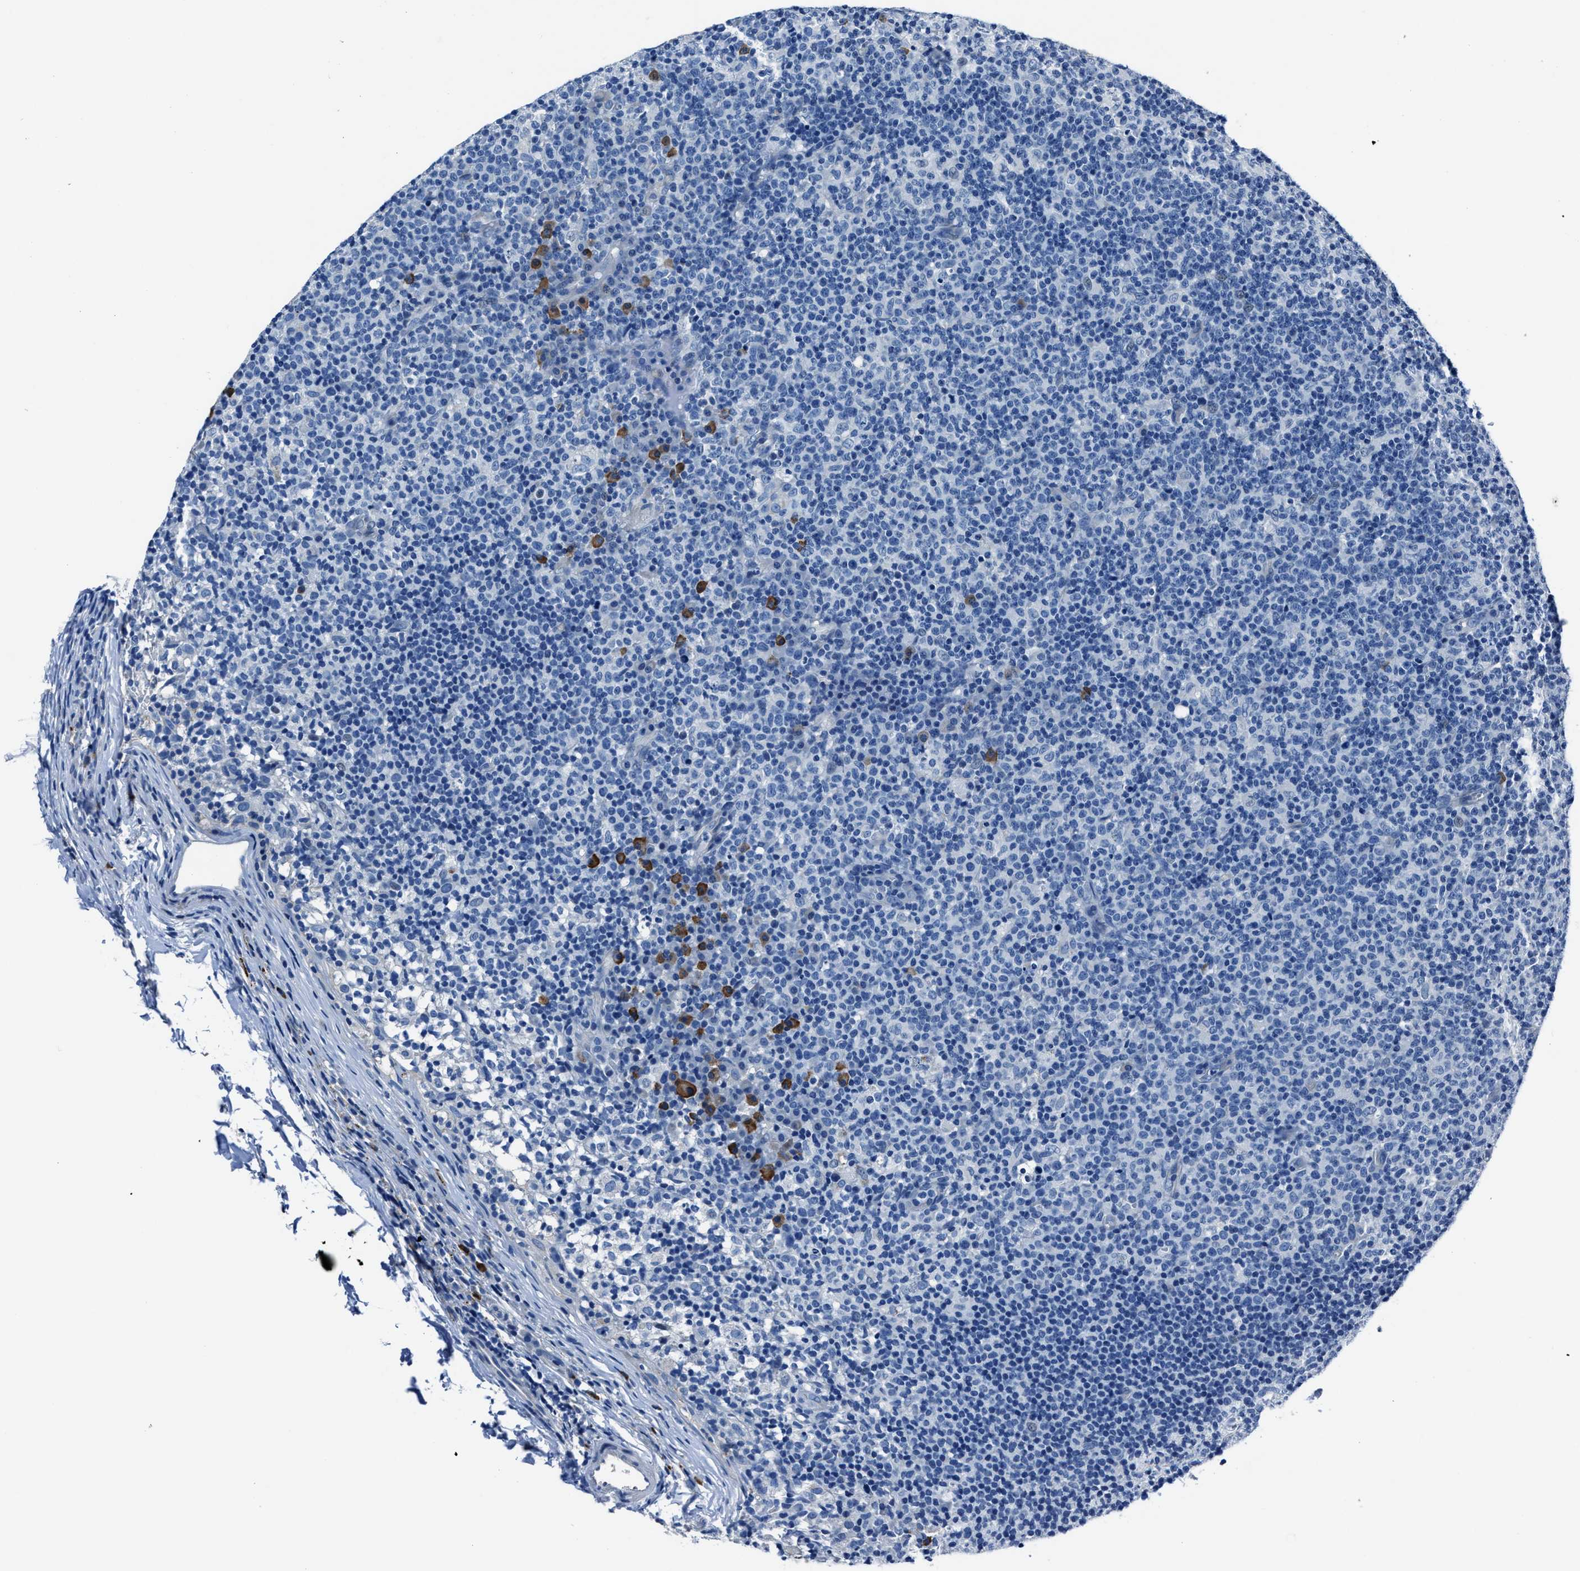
{"staining": {"intensity": "negative", "quantity": "none", "location": "none"}, "tissue": "lymph node", "cell_type": "Germinal center cells", "image_type": "normal", "snomed": [{"axis": "morphology", "description": "Normal tissue, NOS"}, {"axis": "morphology", "description": "Inflammation, NOS"}, {"axis": "topography", "description": "Lymph node"}], "caption": "Protein analysis of normal lymph node displays no significant expression in germinal center cells. (Immunohistochemistry, brightfield microscopy, high magnification).", "gene": "NACAD", "patient": {"sex": "male", "age": 55}}